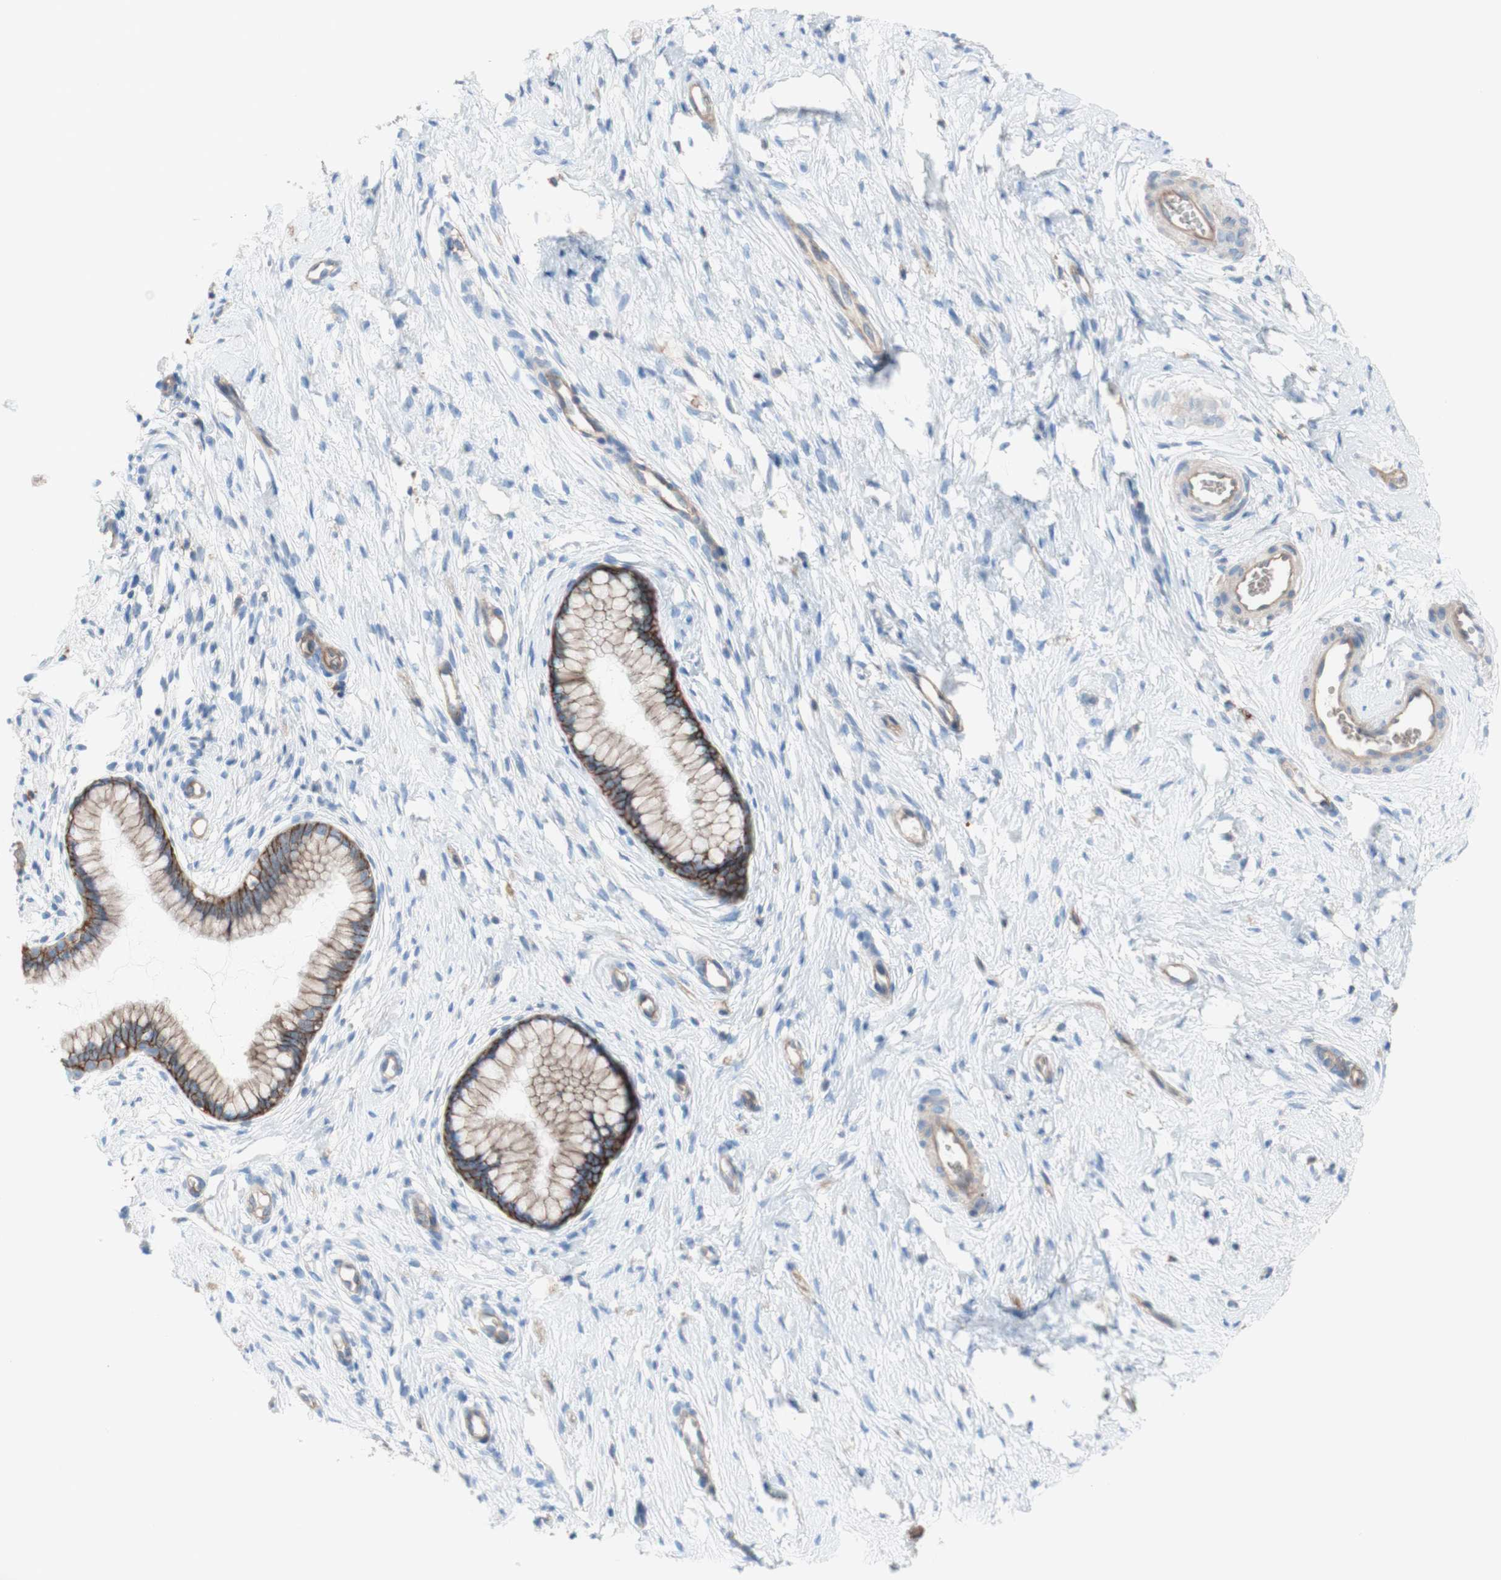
{"staining": {"intensity": "weak", "quantity": ">75%", "location": "cytoplasmic/membranous"}, "tissue": "cervix", "cell_type": "Glandular cells", "image_type": "normal", "snomed": [{"axis": "morphology", "description": "Normal tissue, NOS"}, {"axis": "topography", "description": "Cervix"}], "caption": "A photomicrograph showing weak cytoplasmic/membranous expression in about >75% of glandular cells in normal cervix, as visualized by brown immunohistochemical staining.", "gene": "CD46", "patient": {"sex": "female", "age": 65}}